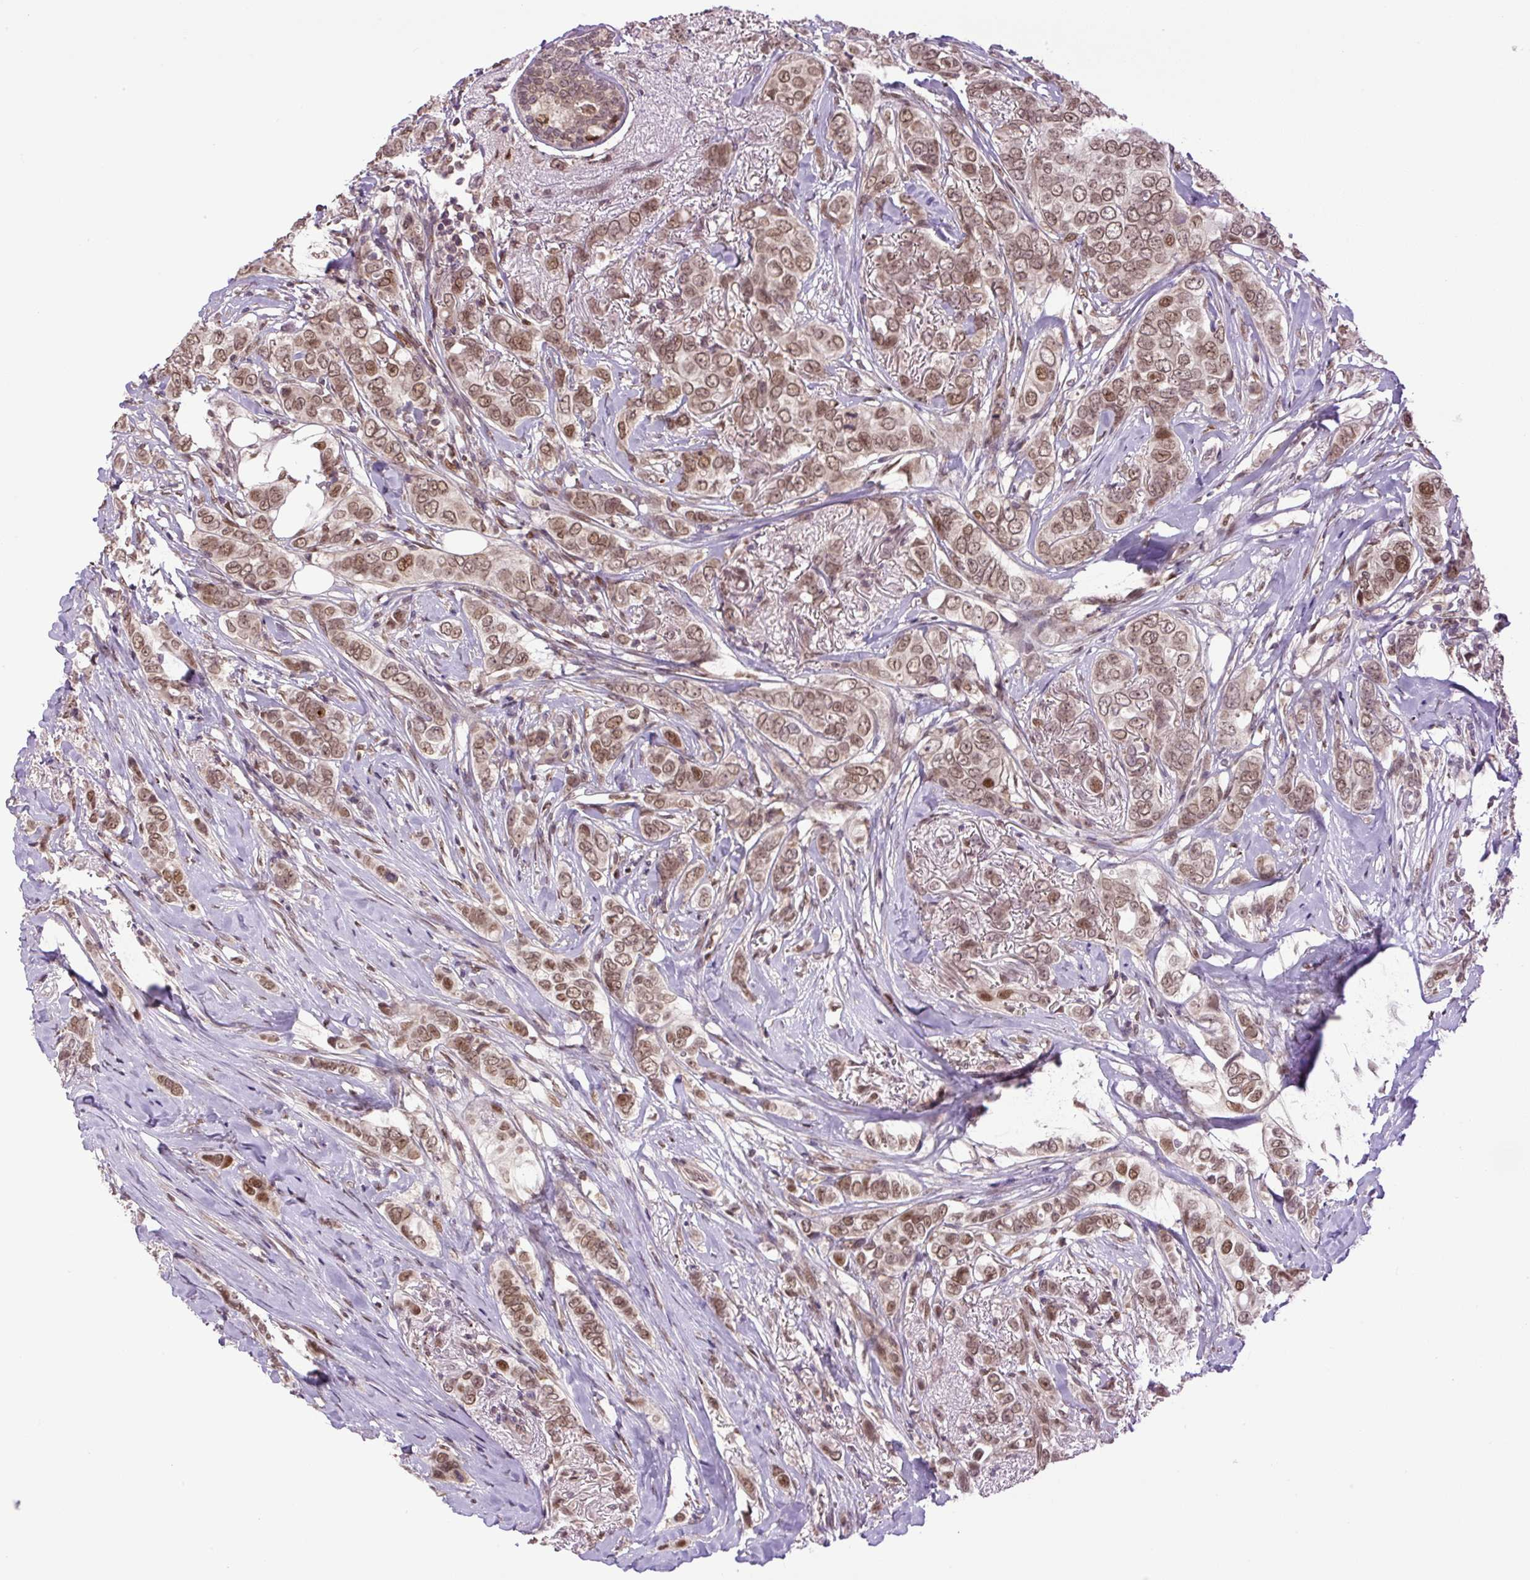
{"staining": {"intensity": "moderate", "quantity": ">75%", "location": "nuclear"}, "tissue": "breast cancer", "cell_type": "Tumor cells", "image_type": "cancer", "snomed": [{"axis": "morphology", "description": "Lobular carcinoma"}, {"axis": "topography", "description": "Breast"}], "caption": "An immunohistochemistry (IHC) micrograph of tumor tissue is shown. Protein staining in brown highlights moderate nuclear positivity in breast lobular carcinoma within tumor cells. Ihc stains the protein of interest in brown and the nuclei are stained blue.", "gene": "KPNA1", "patient": {"sex": "female", "age": 51}}